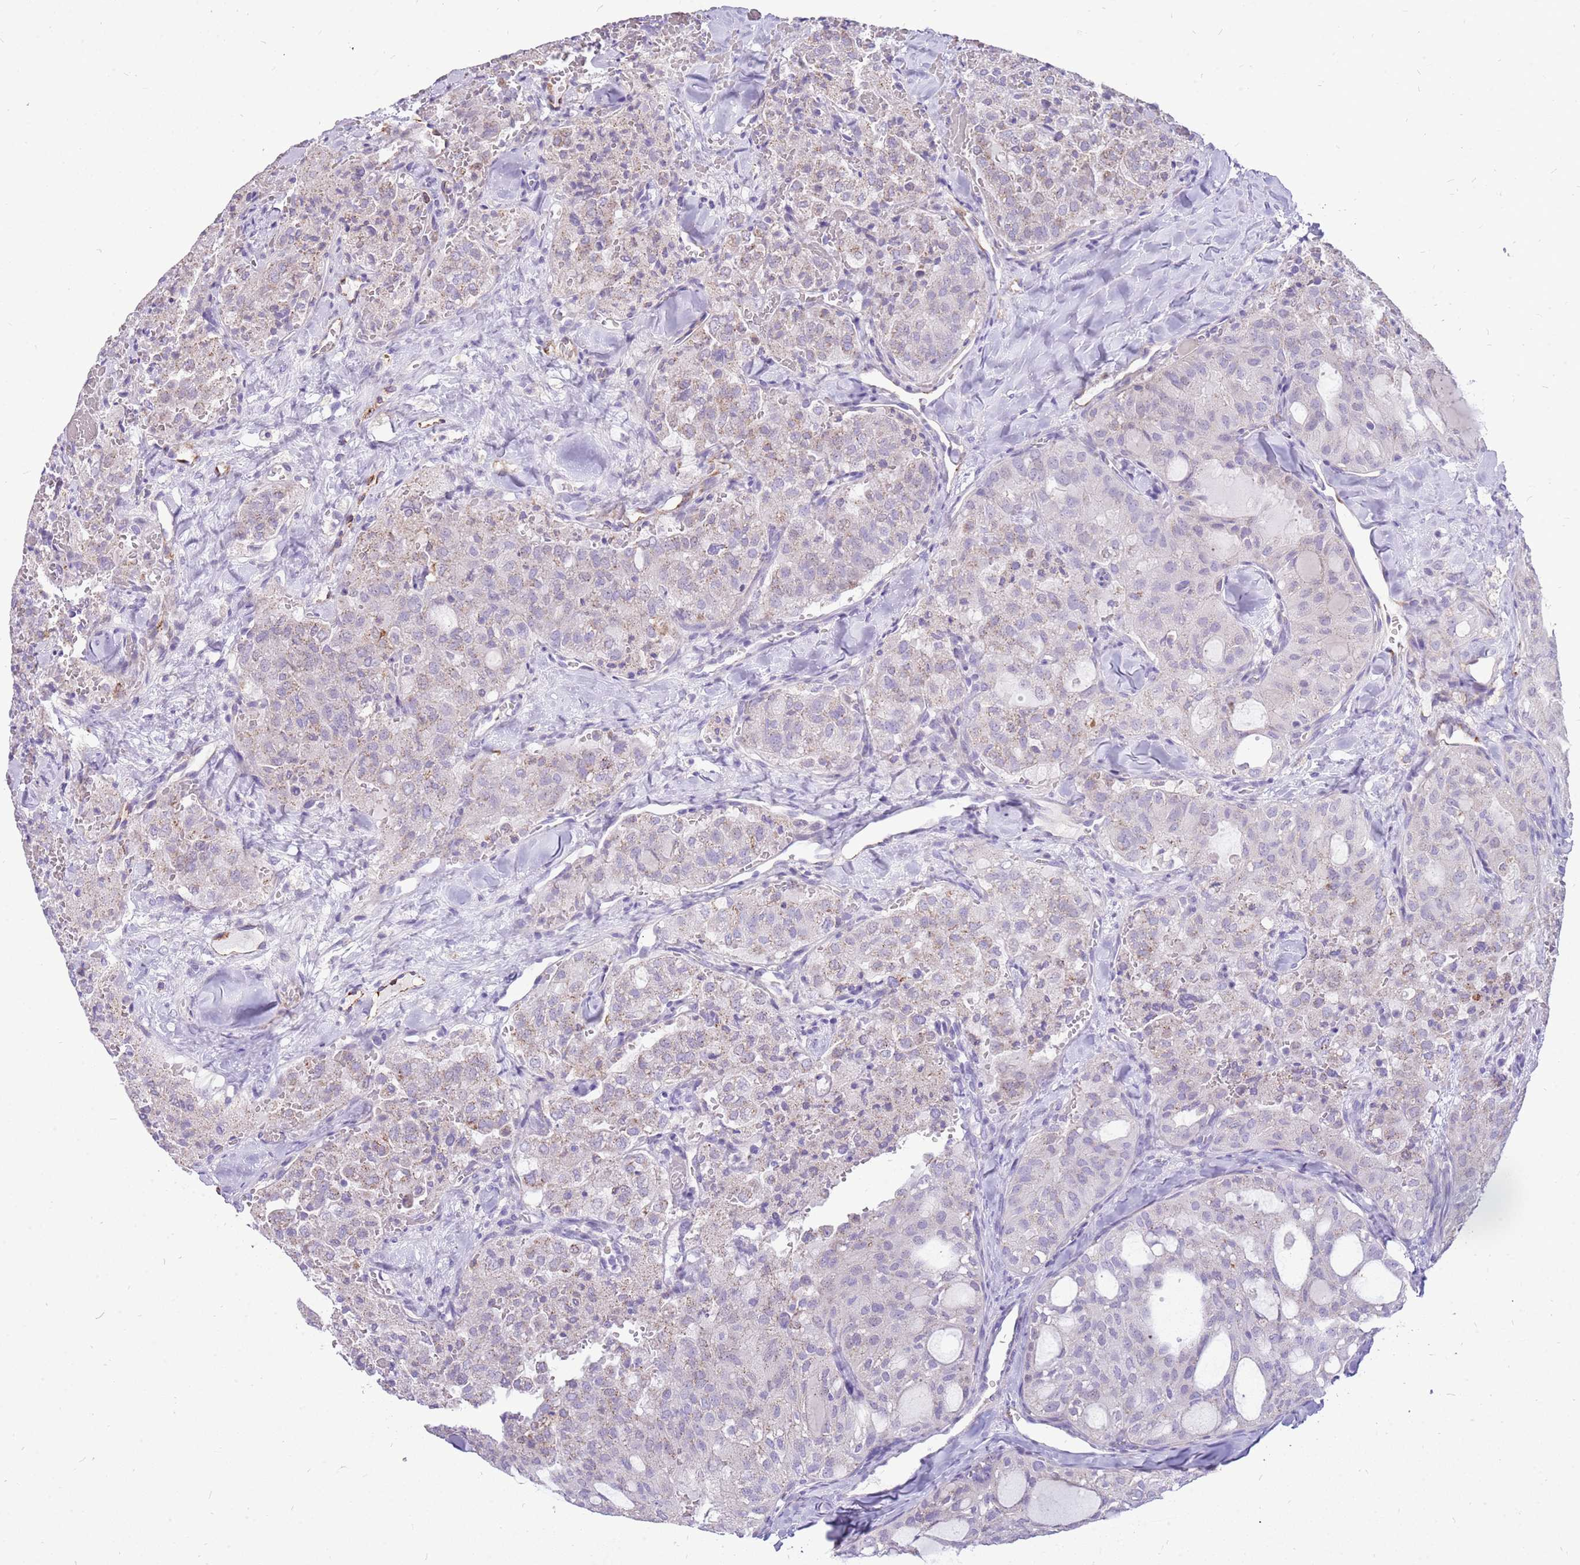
{"staining": {"intensity": "weak", "quantity": "<25%", "location": "cytoplasmic/membranous"}, "tissue": "thyroid cancer", "cell_type": "Tumor cells", "image_type": "cancer", "snomed": [{"axis": "morphology", "description": "Follicular adenoma carcinoma, NOS"}, {"axis": "topography", "description": "Thyroid gland"}], "caption": "An immunohistochemistry photomicrograph of thyroid follicular adenoma carcinoma is shown. There is no staining in tumor cells of thyroid follicular adenoma carcinoma. Nuclei are stained in blue.", "gene": "PCNX1", "patient": {"sex": "male", "age": 75}}